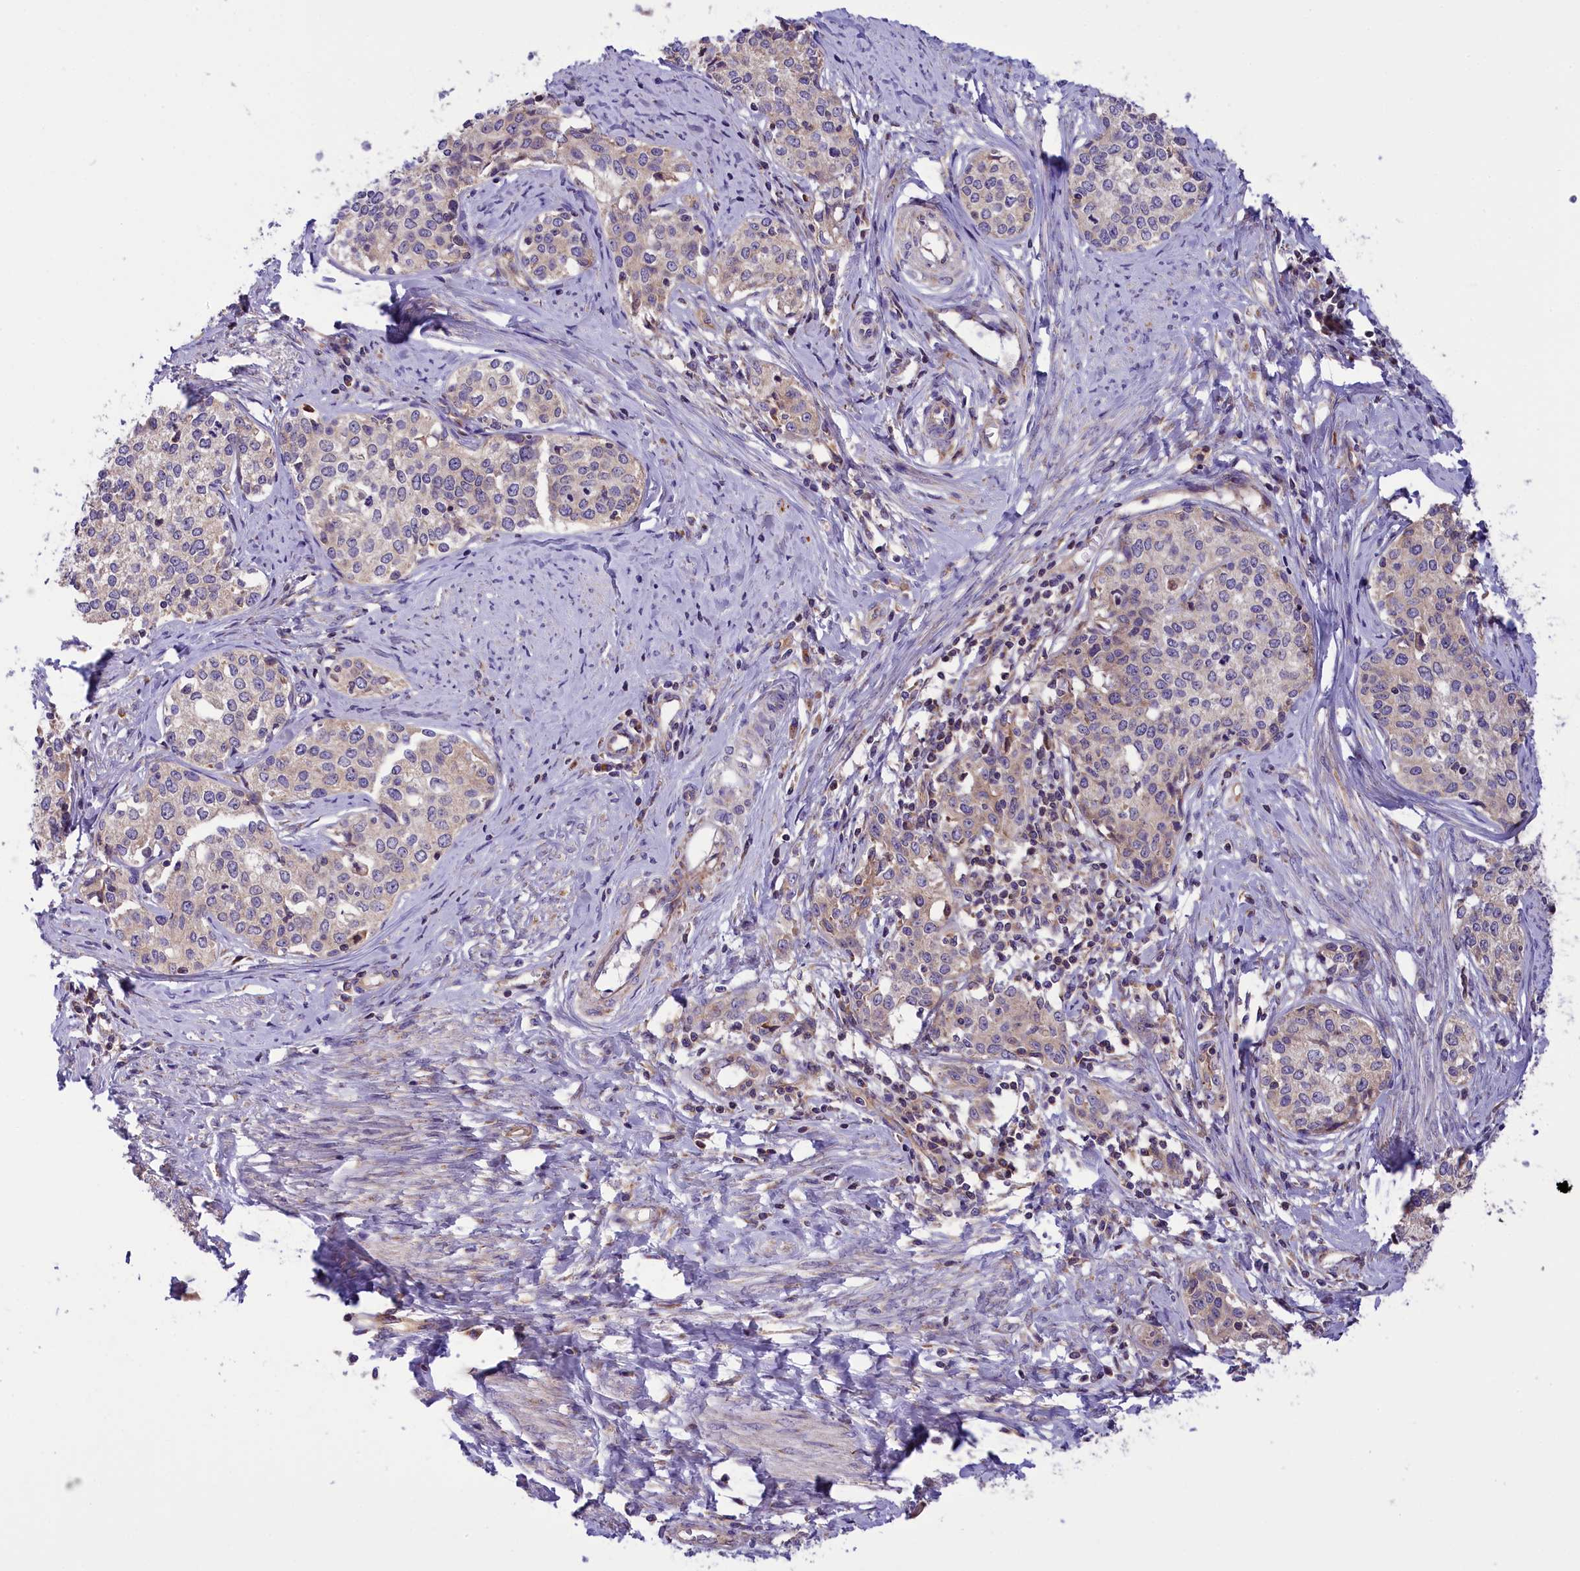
{"staining": {"intensity": "weak", "quantity": "<25%", "location": "cytoplasmic/membranous"}, "tissue": "cervical cancer", "cell_type": "Tumor cells", "image_type": "cancer", "snomed": [{"axis": "morphology", "description": "Squamous cell carcinoma, NOS"}, {"axis": "morphology", "description": "Adenocarcinoma, NOS"}, {"axis": "topography", "description": "Cervix"}], "caption": "A high-resolution photomicrograph shows immunohistochemistry (IHC) staining of cervical cancer, which shows no significant positivity in tumor cells. Brightfield microscopy of immunohistochemistry (IHC) stained with DAB (brown) and hematoxylin (blue), captured at high magnification.", "gene": "DNAJB9", "patient": {"sex": "female", "age": 52}}